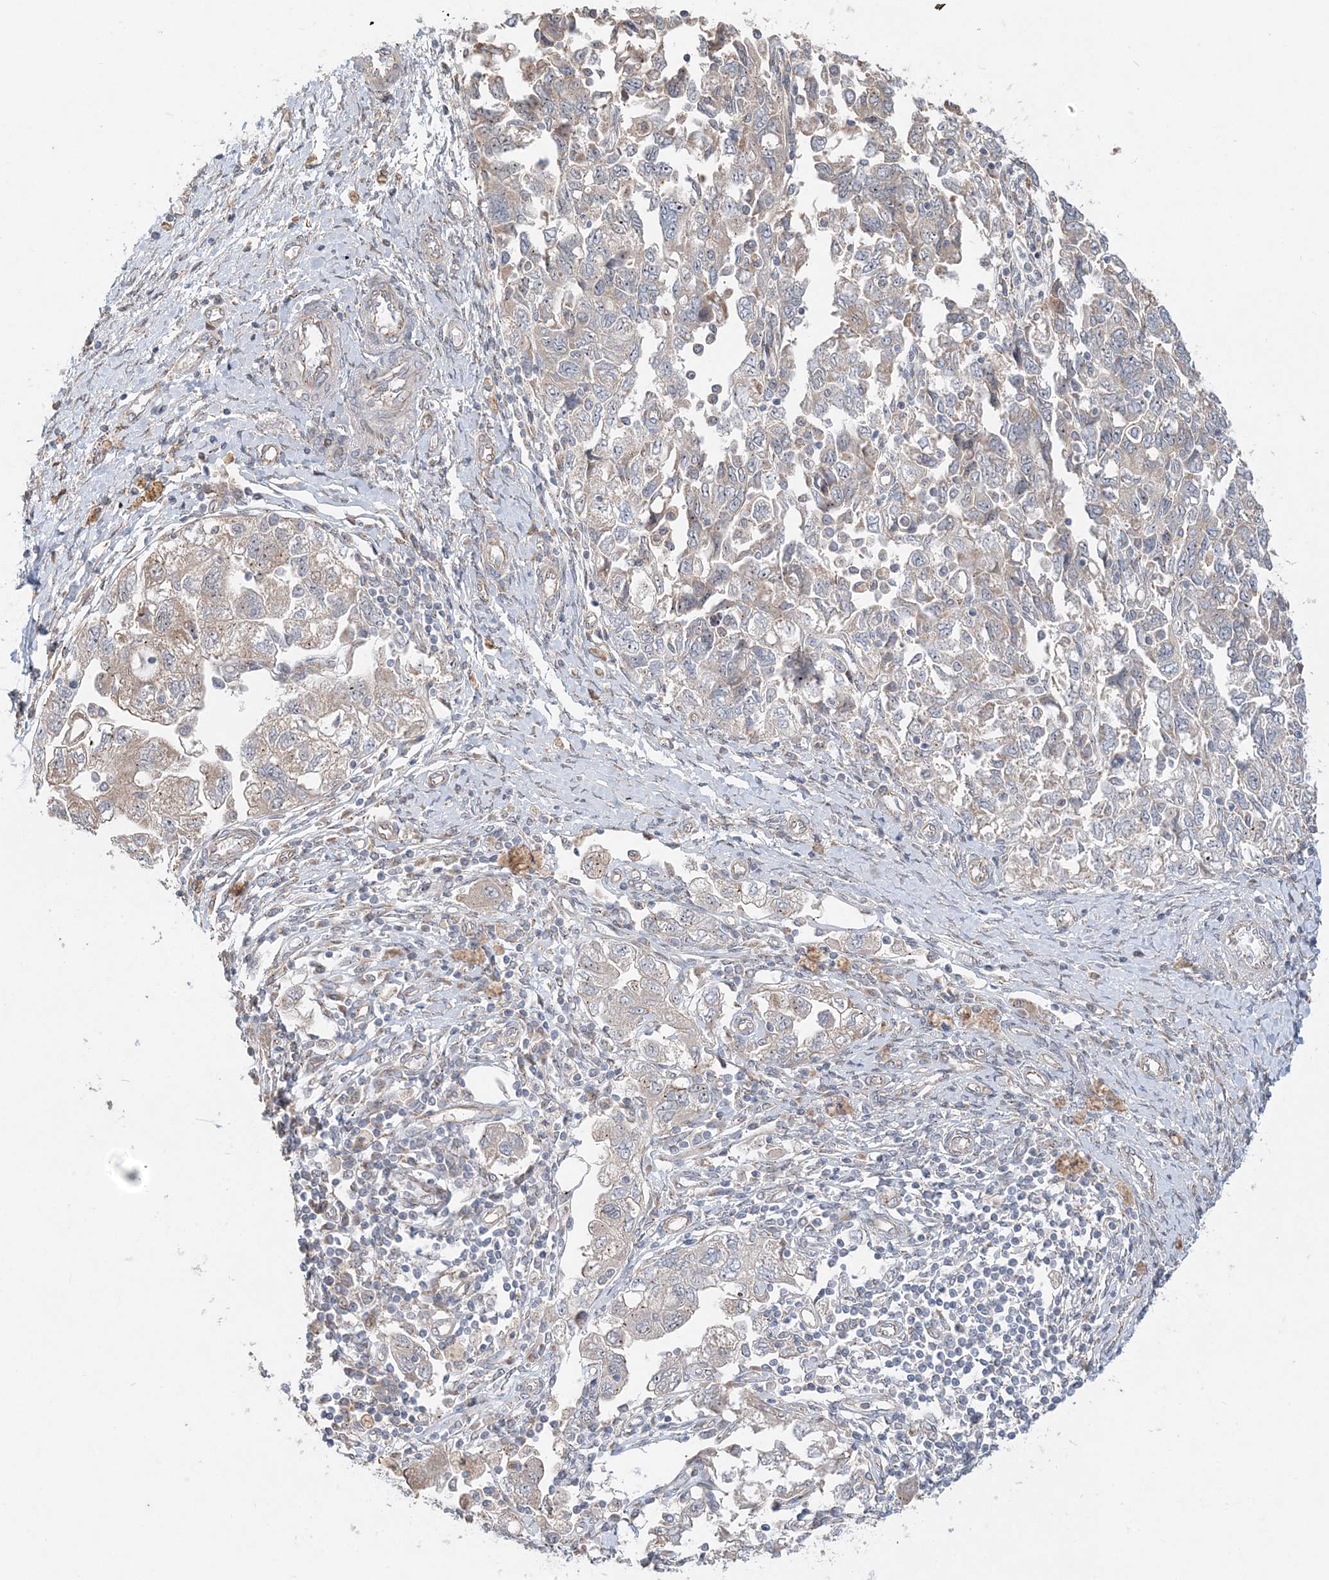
{"staining": {"intensity": "weak", "quantity": "<25%", "location": "cytoplasmic/membranous"}, "tissue": "ovarian cancer", "cell_type": "Tumor cells", "image_type": "cancer", "snomed": [{"axis": "morphology", "description": "Carcinoma, NOS"}, {"axis": "morphology", "description": "Cystadenocarcinoma, serous, NOS"}, {"axis": "topography", "description": "Ovary"}], "caption": "Histopathology image shows no significant protein expression in tumor cells of carcinoma (ovarian).", "gene": "CXXC5", "patient": {"sex": "female", "age": 69}}